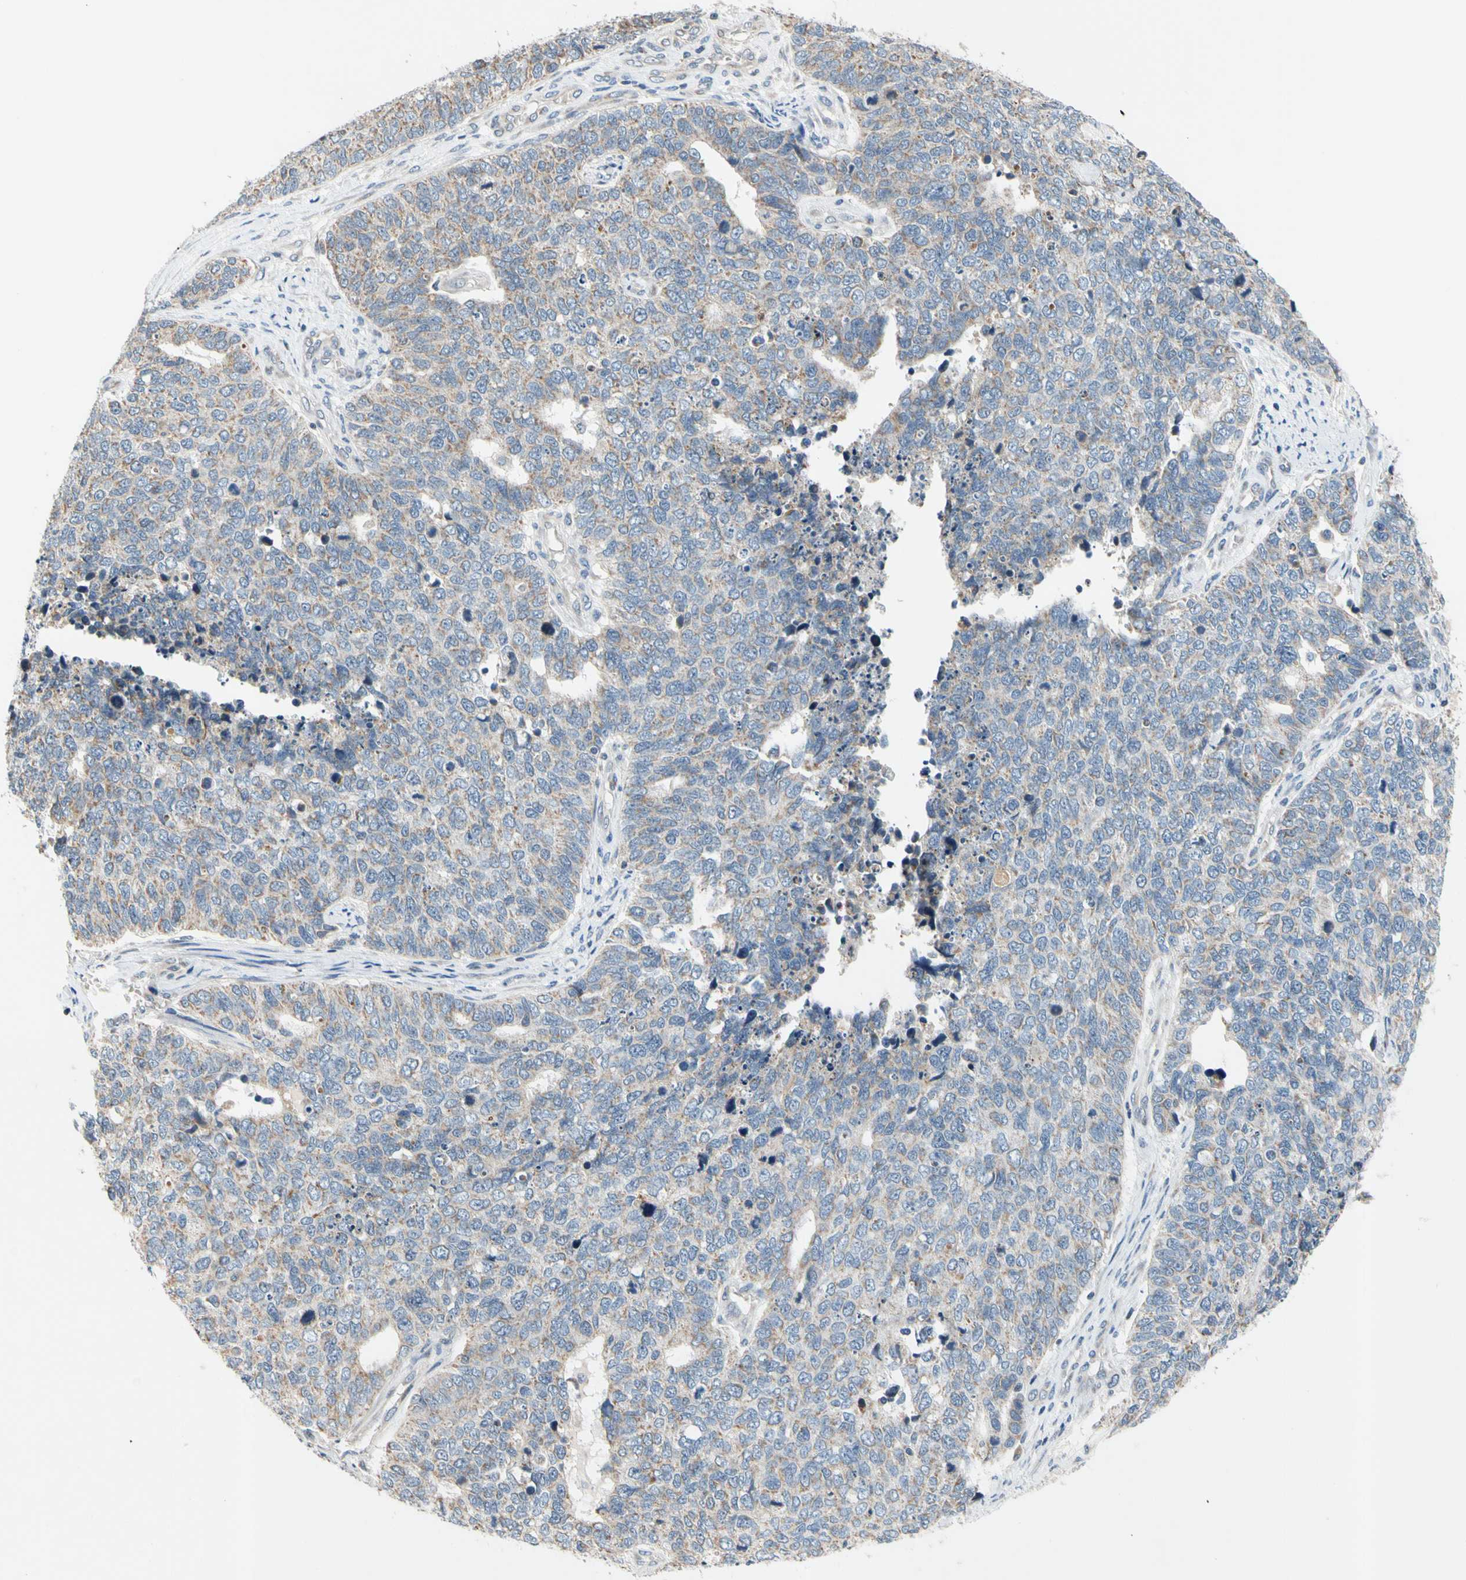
{"staining": {"intensity": "negative", "quantity": "none", "location": "none"}, "tissue": "cervical cancer", "cell_type": "Tumor cells", "image_type": "cancer", "snomed": [{"axis": "morphology", "description": "Squamous cell carcinoma, NOS"}, {"axis": "topography", "description": "Cervix"}], "caption": "This is an immunohistochemistry (IHC) photomicrograph of cervical cancer. There is no staining in tumor cells.", "gene": "SOX30", "patient": {"sex": "female", "age": 63}}